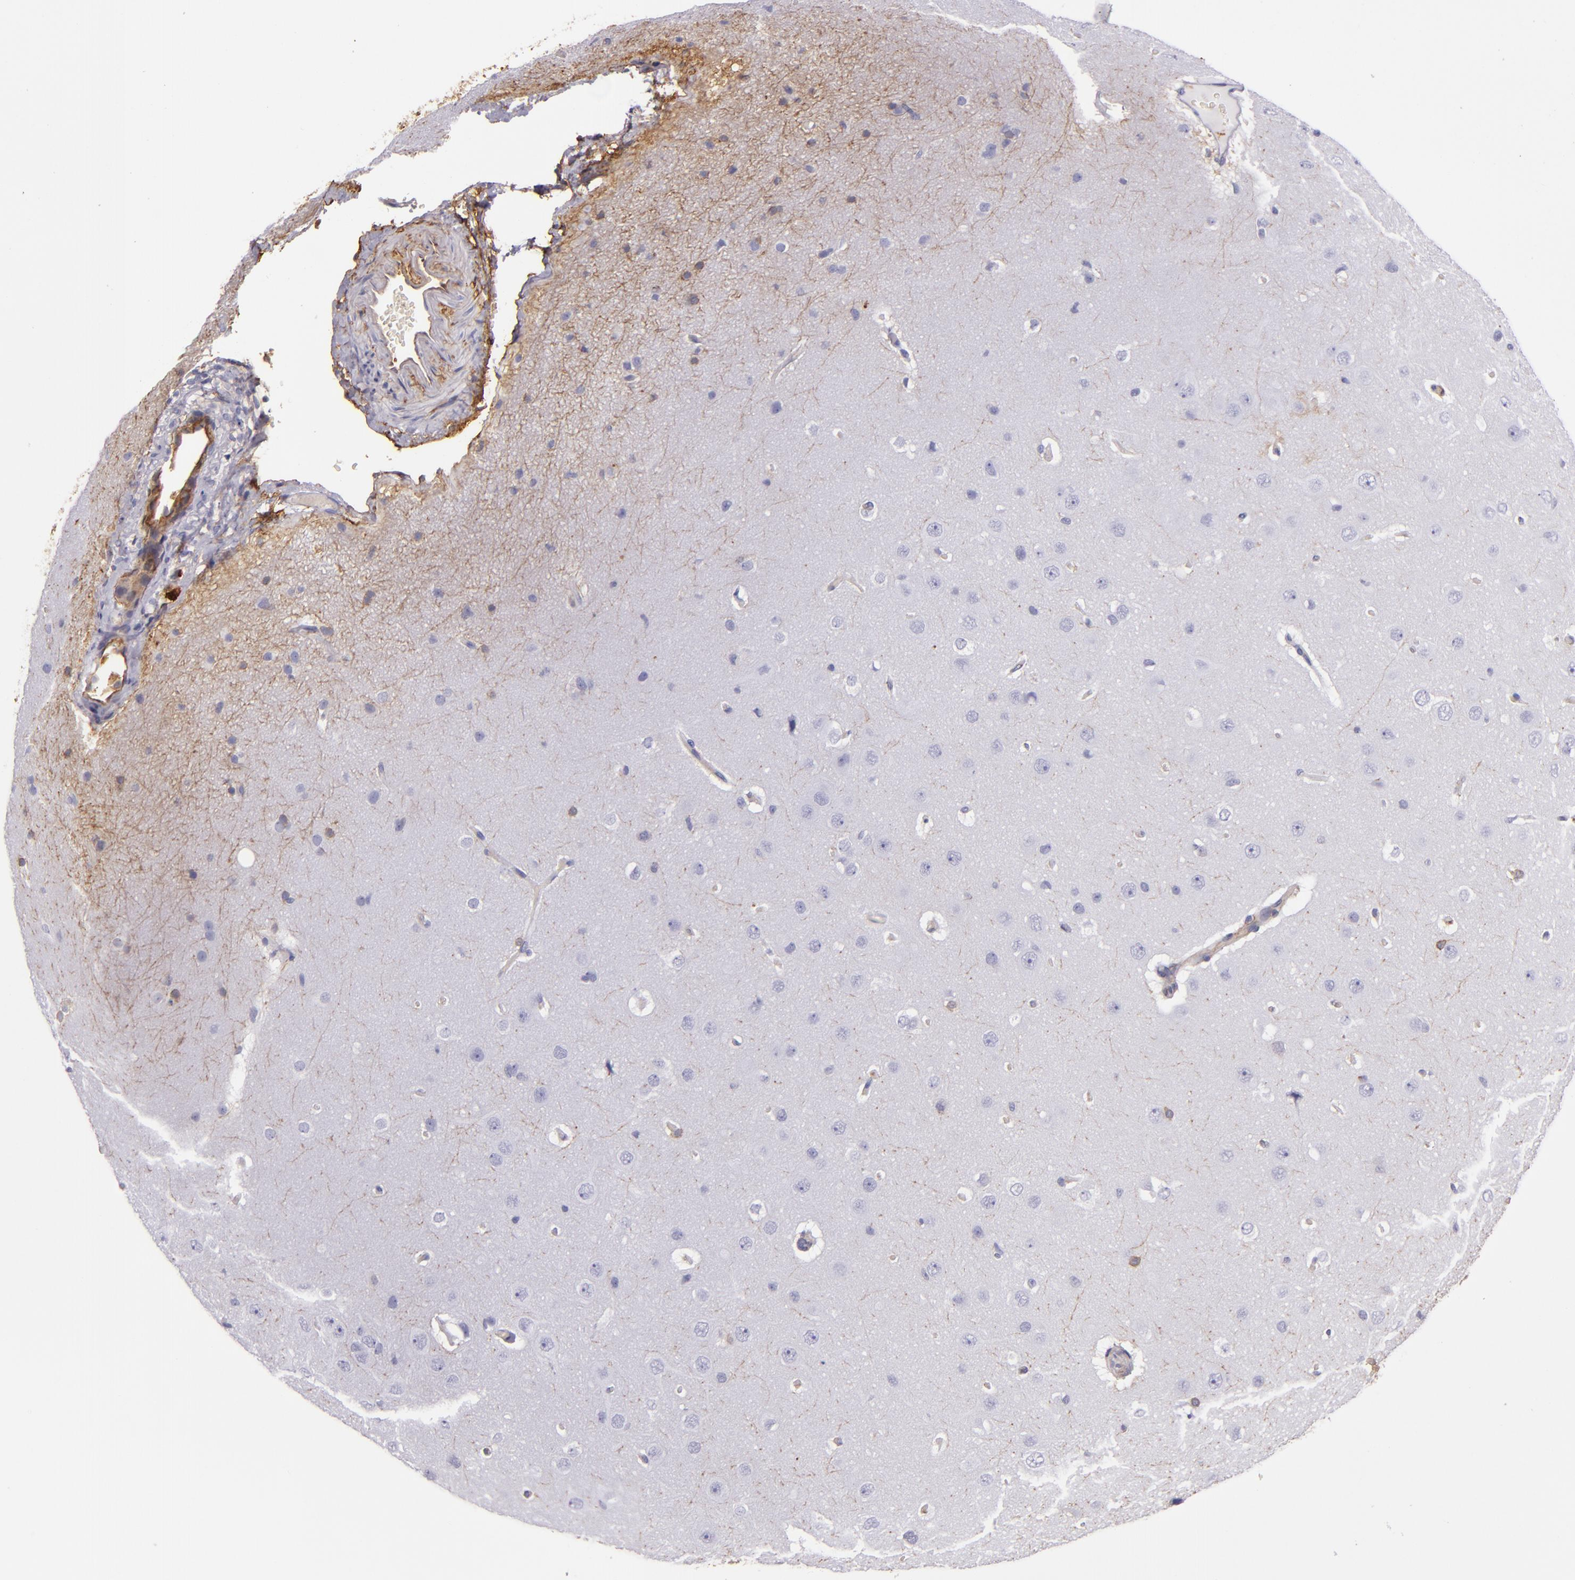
{"staining": {"intensity": "moderate", "quantity": ">75%", "location": "cytoplasmic/membranous"}, "tissue": "cerebral cortex", "cell_type": "Endothelial cells", "image_type": "normal", "snomed": [{"axis": "morphology", "description": "Normal tissue, NOS"}, {"axis": "topography", "description": "Cerebral cortex"}], "caption": "Protein expression analysis of normal cerebral cortex displays moderate cytoplasmic/membranous staining in approximately >75% of endothelial cells. (brown staining indicates protein expression, while blue staining denotes nuclei).", "gene": "CD9", "patient": {"sex": "female", "age": 45}}